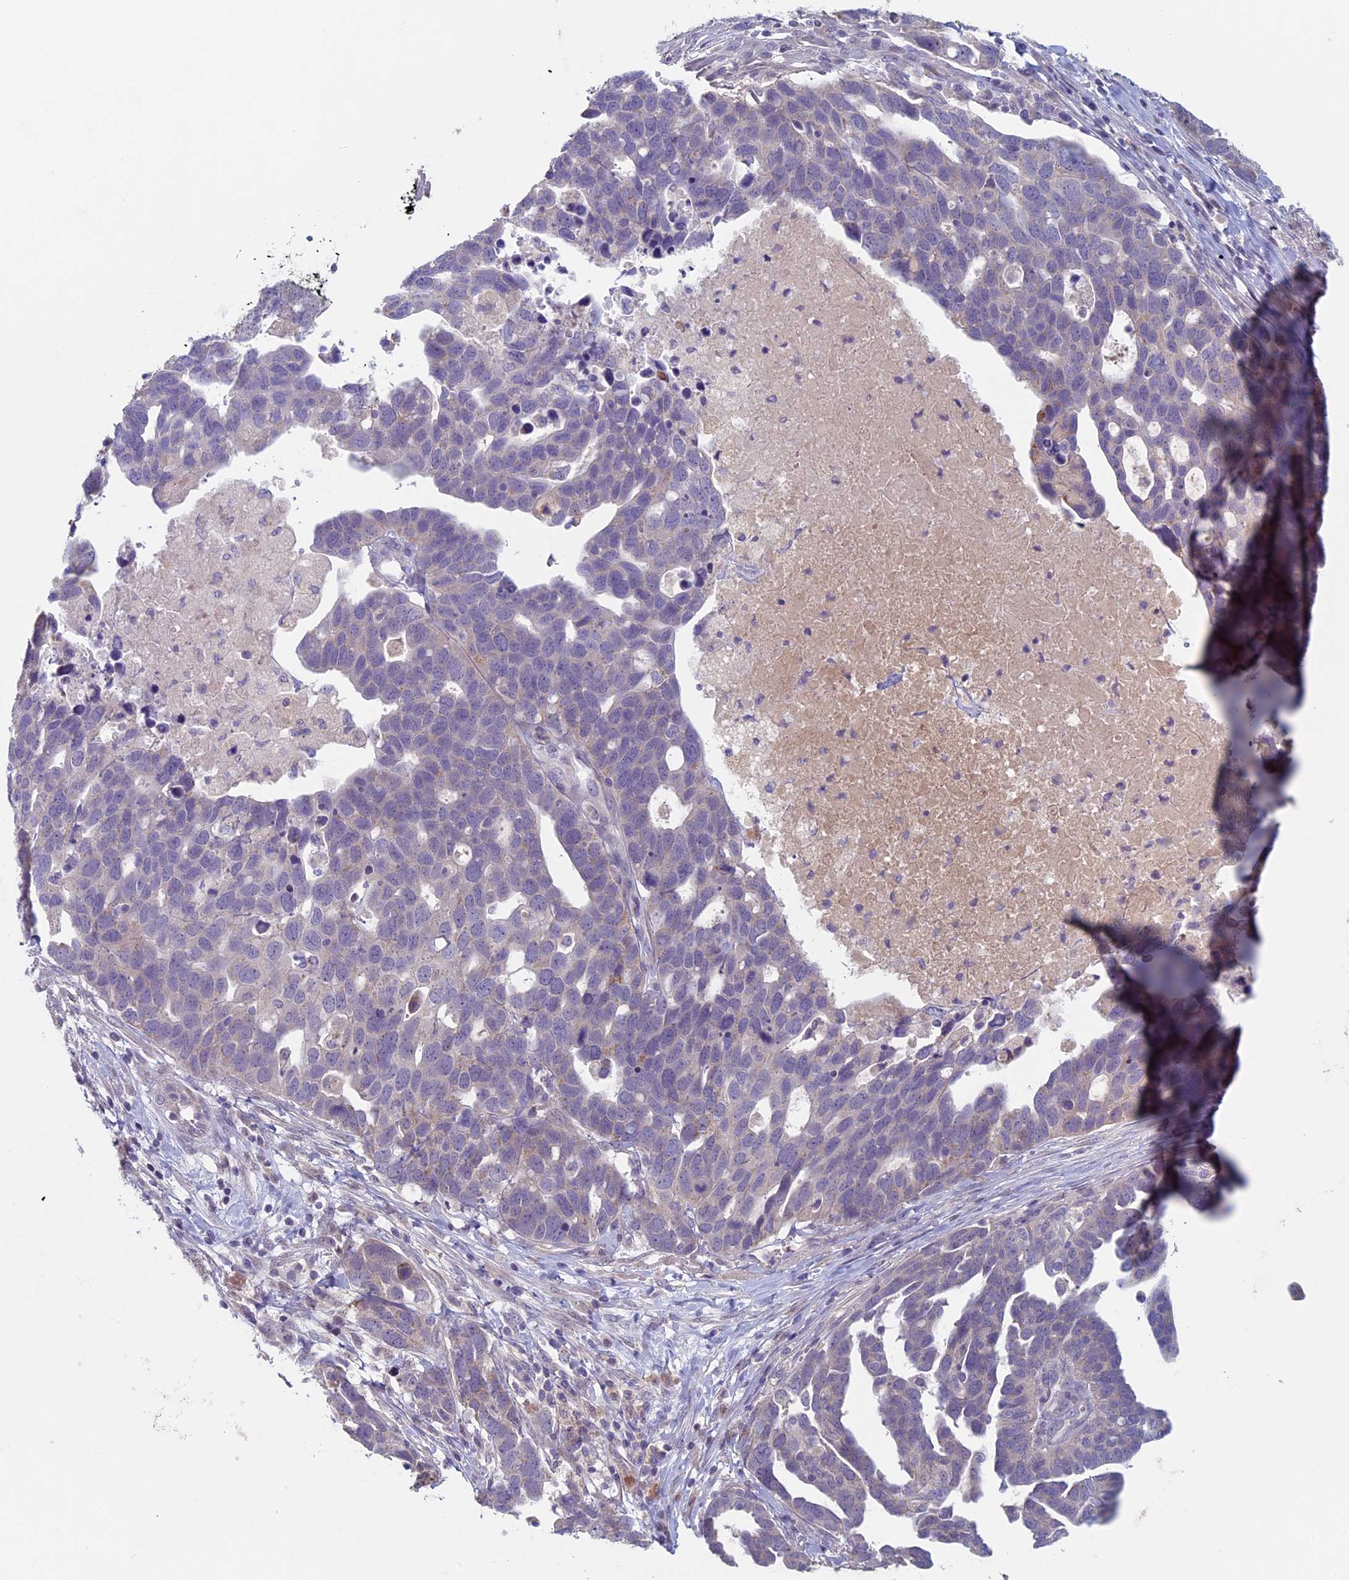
{"staining": {"intensity": "negative", "quantity": "none", "location": "none"}, "tissue": "ovarian cancer", "cell_type": "Tumor cells", "image_type": "cancer", "snomed": [{"axis": "morphology", "description": "Cystadenocarcinoma, serous, NOS"}, {"axis": "topography", "description": "Ovary"}], "caption": "Tumor cells show no significant protein staining in ovarian serous cystadenocarcinoma.", "gene": "RCCD1", "patient": {"sex": "female", "age": 54}}